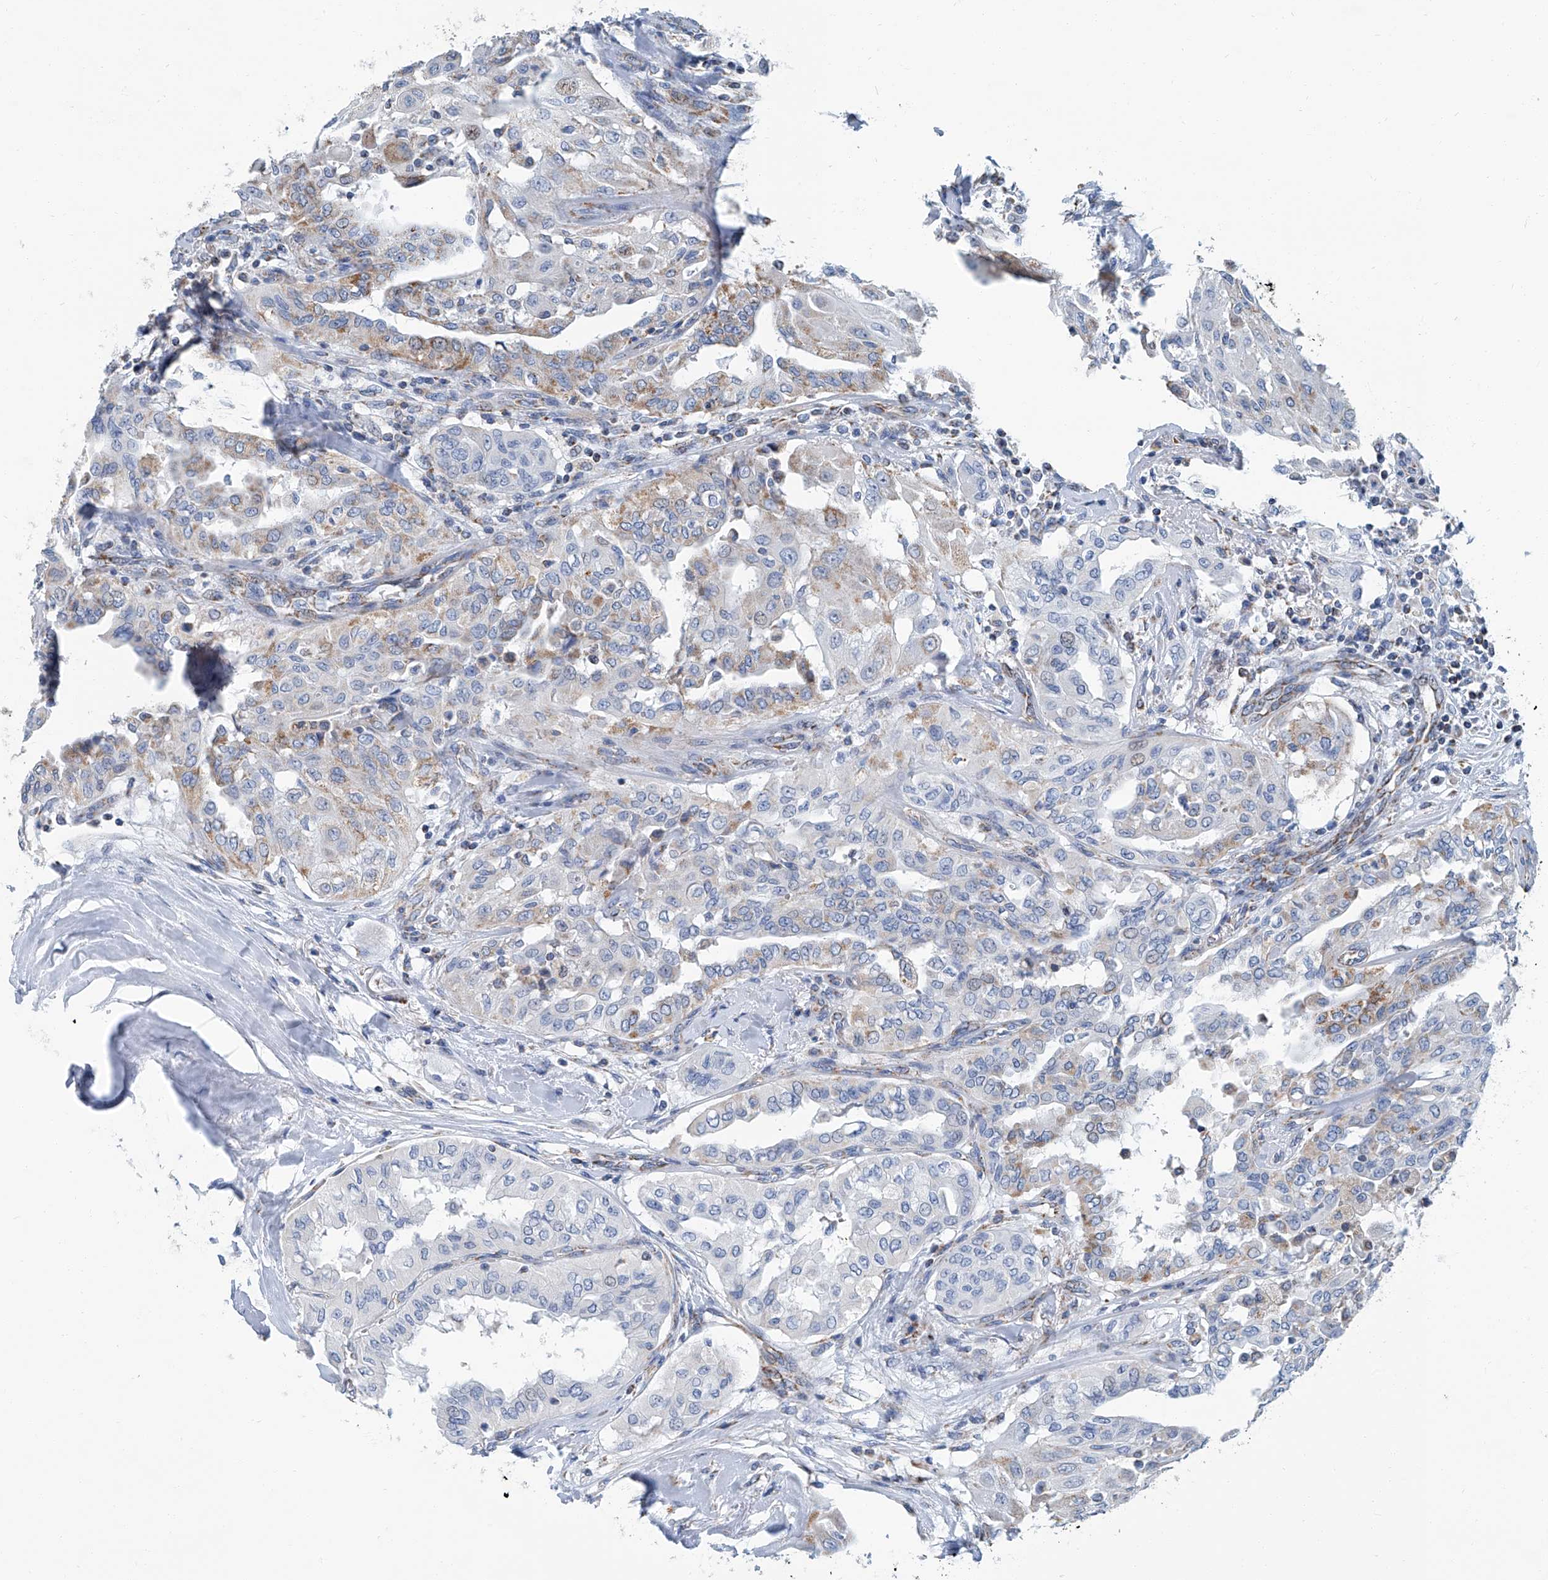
{"staining": {"intensity": "weak", "quantity": "<25%", "location": "cytoplasmic/membranous"}, "tissue": "thyroid cancer", "cell_type": "Tumor cells", "image_type": "cancer", "snomed": [{"axis": "morphology", "description": "Papillary adenocarcinoma, NOS"}, {"axis": "topography", "description": "Thyroid gland"}], "caption": "An image of papillary adenocarcinoma (thyroid) stained for a protein reveals no brown staining in tumor cells.", "gene": "MT-ND1", "patient": {"sex": "female", "age": 59}}